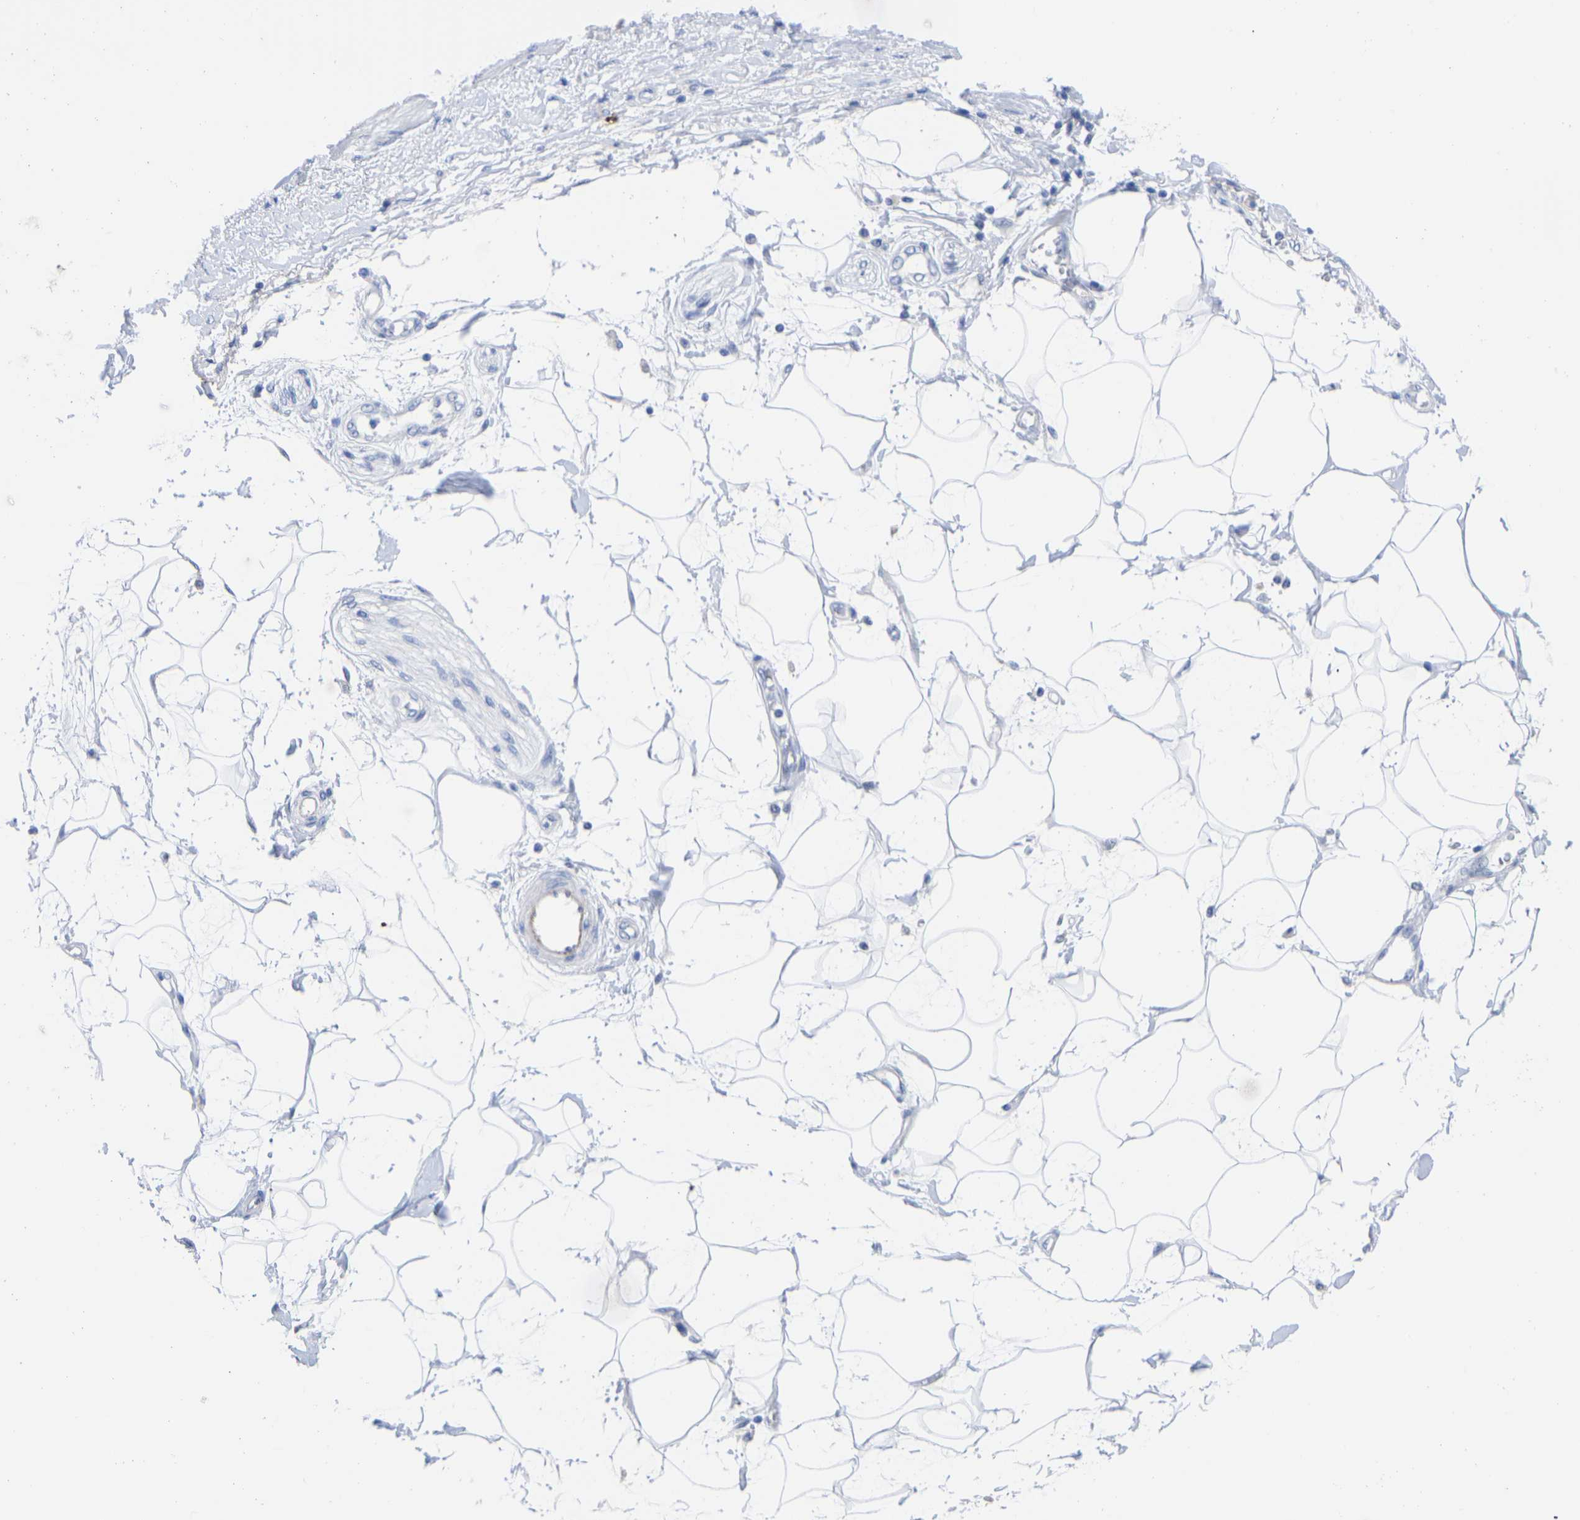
{"staining": {"intensity": "negative", "quantity": "none", "location": "none"}, "tissue": "adipose tissue", "cell_type": "Adipocytes", "image_type": "normal", "snomed": [{"axis": "morphology", "description": "Normal tissue, NOS"}, {"axis": "morphology", "description": "Adenocarcinoma, NOS"}, {"axis": "topography", "description": "Duodenum"}, {"axis": "topography", "description": "Peripheral nerve tissue"}], "caption": "Immunohistochemistry image of benign adipose tissue: human adipose tissue stained with DAB (3,3'-diaminobenzidine) exhibits no significant protein expression in adipocytes. The staining is performed using DAB brown chromogen with nuclei counter-stained in using hematoxylin.", "gene": "GPA33", "patient": {"sex": "female", "age": 60}}